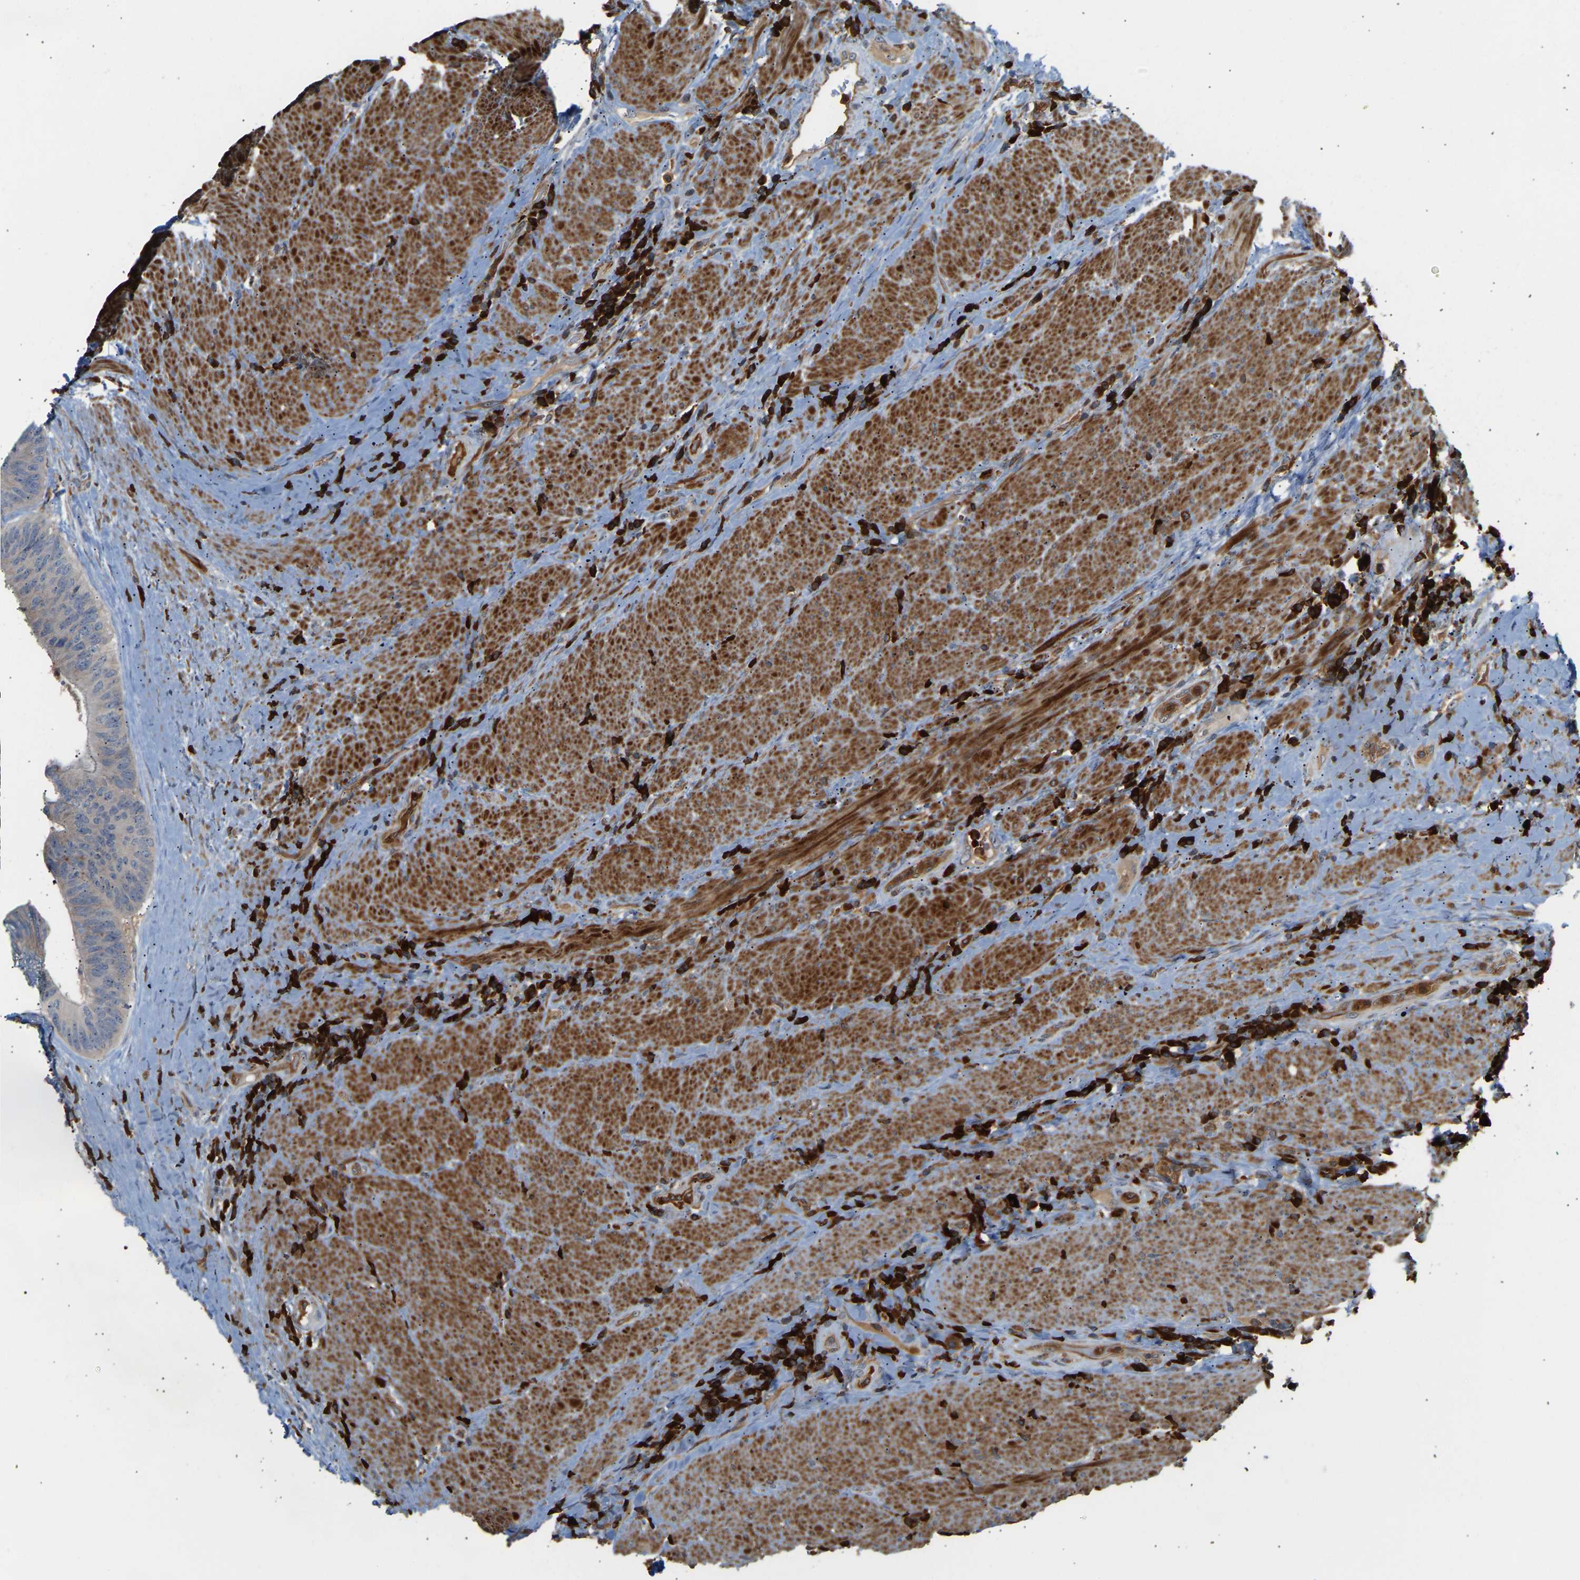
{"staining": {"intensity": "negative", "quantity": "none", "location": "none"}, "tissue": "colorectal cancer", "cell_type": "Tumor cells", "image_type": "cancer", "snomed": [{"axis": "morphology", "description": "Adenocarcinoma, NOS"}, {"axis": "topography", "description": "Rectum"}], "caption": "Tumor cells show no significant protein positivity in adenocarcinoma (colorectal).", "gene": "PLCG2", "patient": {"sex": "male", "age": 72}}